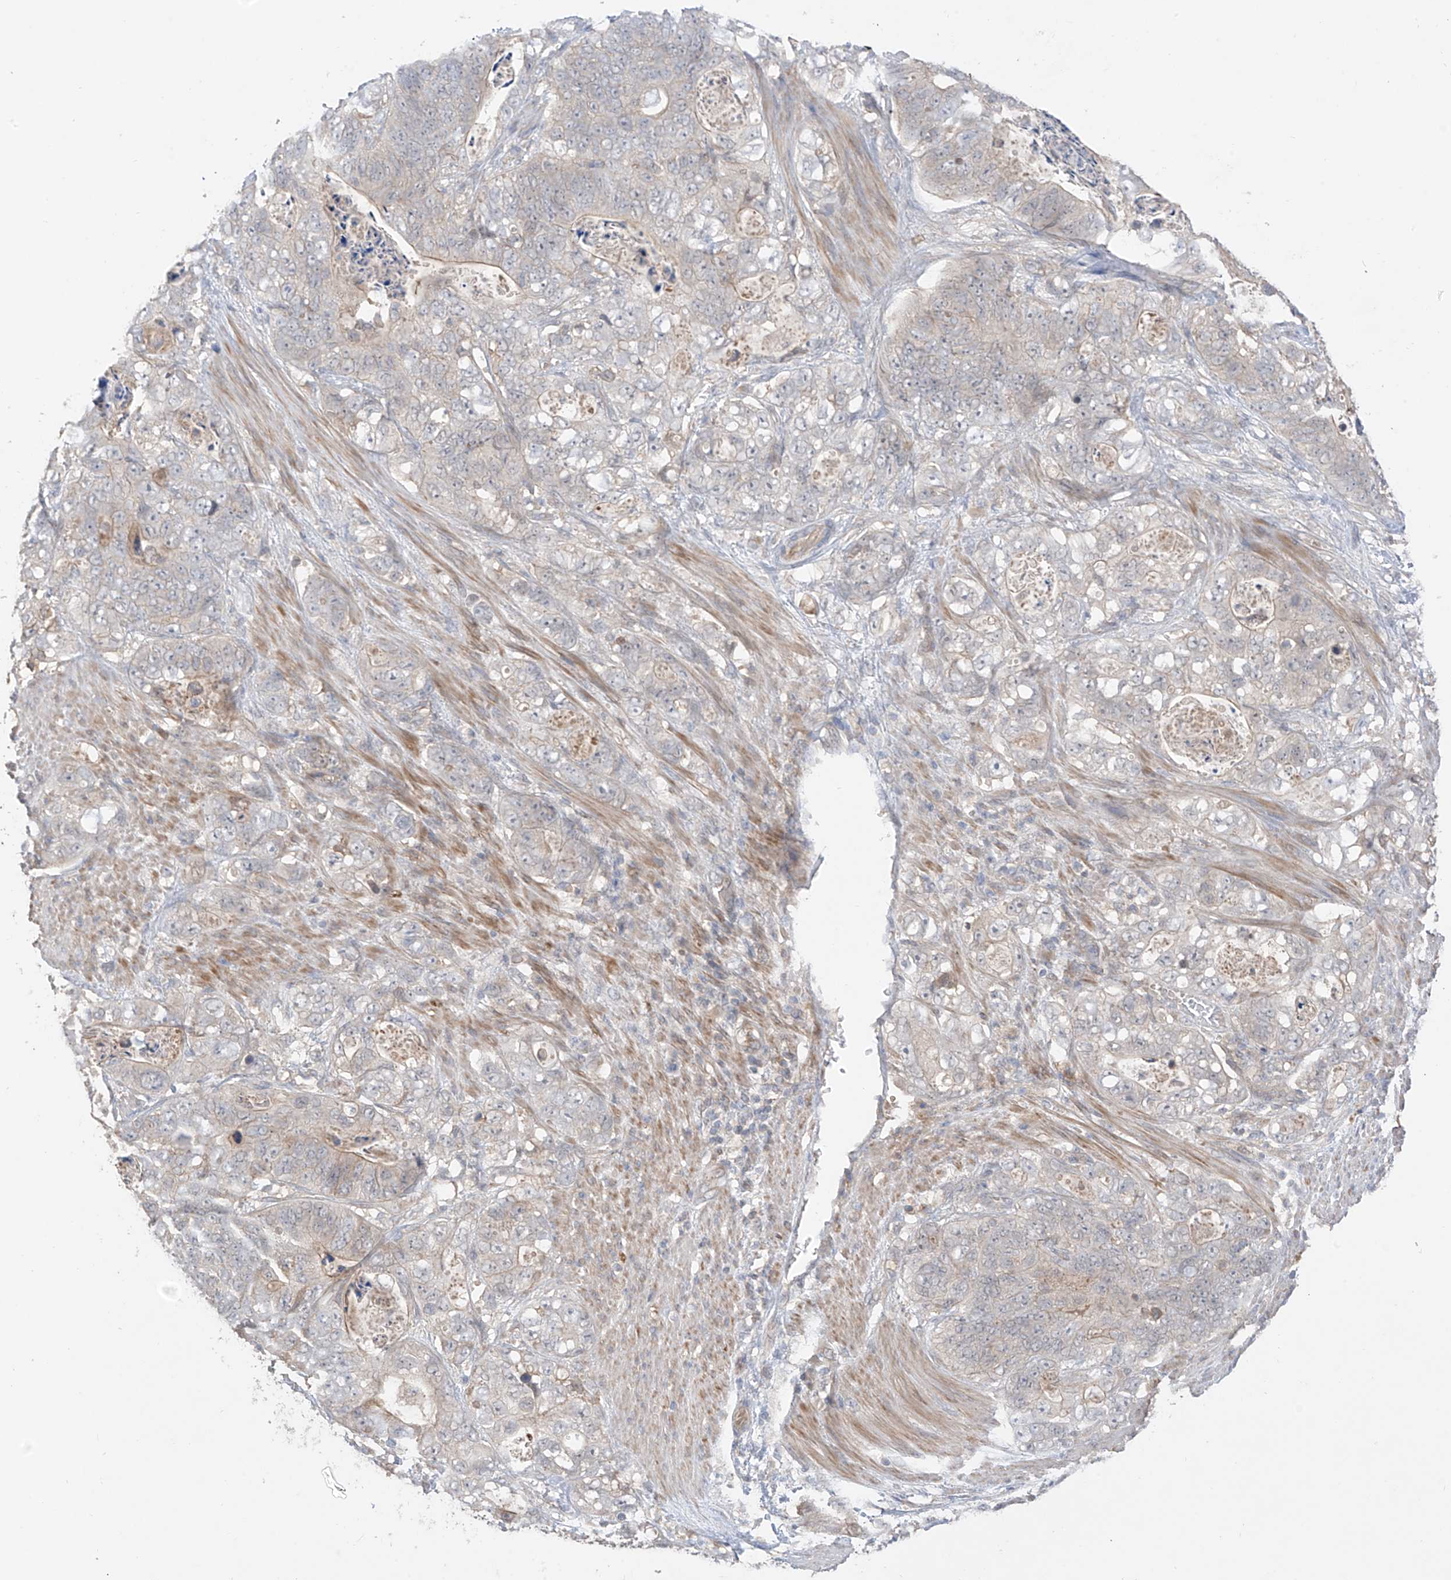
{"staining": {"intensity": "negative", "quantity": "none", "location": "none"}, "tissue": "stomach cancer", "cell_type": "Tumor cells", "image_type": "cancer", "snomed": [{"axis": "morphology", "description": "Normal tissue, NOS"}, {"axis": "morphology", "description": "Adenocarcinoma, NOS"}, {"axis": "topography", "description": "Stomach"}], "caption": "IHC micrograph of neoplastic tissue: human adenocarcinoma (stomach) stained with DAB (3,3'-diaminobenzidine) exhibits no significant protein expression in tumor cells.", "gene": "CACNA2D4", "patient": {"sex": "female", "age": 89}}